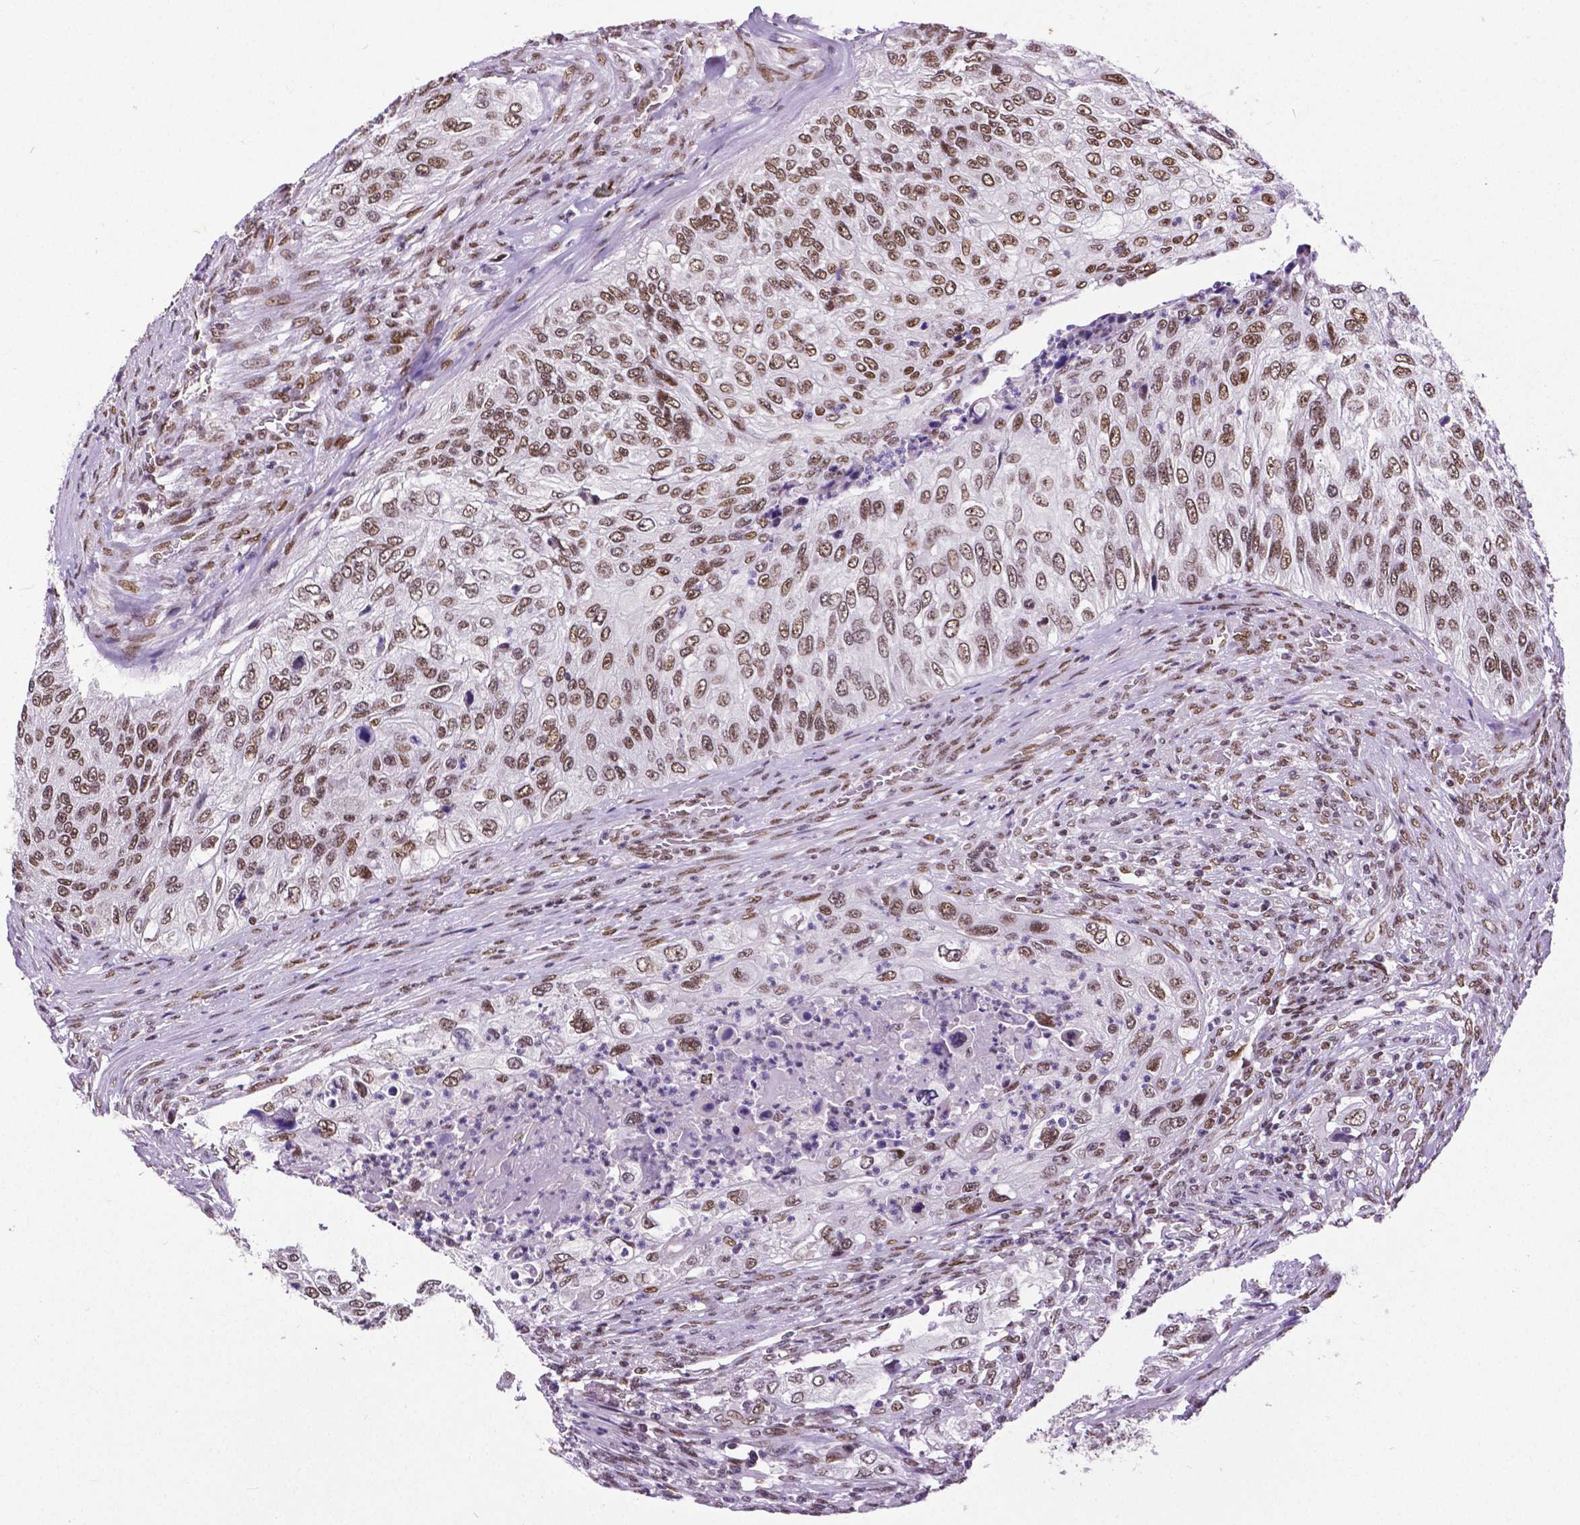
{"staining": {"intensity": "moderate", "quantity": ">75%", "location": "nuclear"}, "tissue": "urothelial cancer", "cell_type": "Tumor cells", "image_type": "cancer", "snomed": [{"axis": "morphology", "description": "Urothelial carcinoma, High grade"}, {"axis": "topography", "description": "Urinary bladder"}], "caption": "The micrograph demonstrates staining of urothelial cancer, revealing moderate nuclear protein staining (brown color) within tumor cells.", "gene": "REST", "patient": {"sex": "female", "age": 60}}